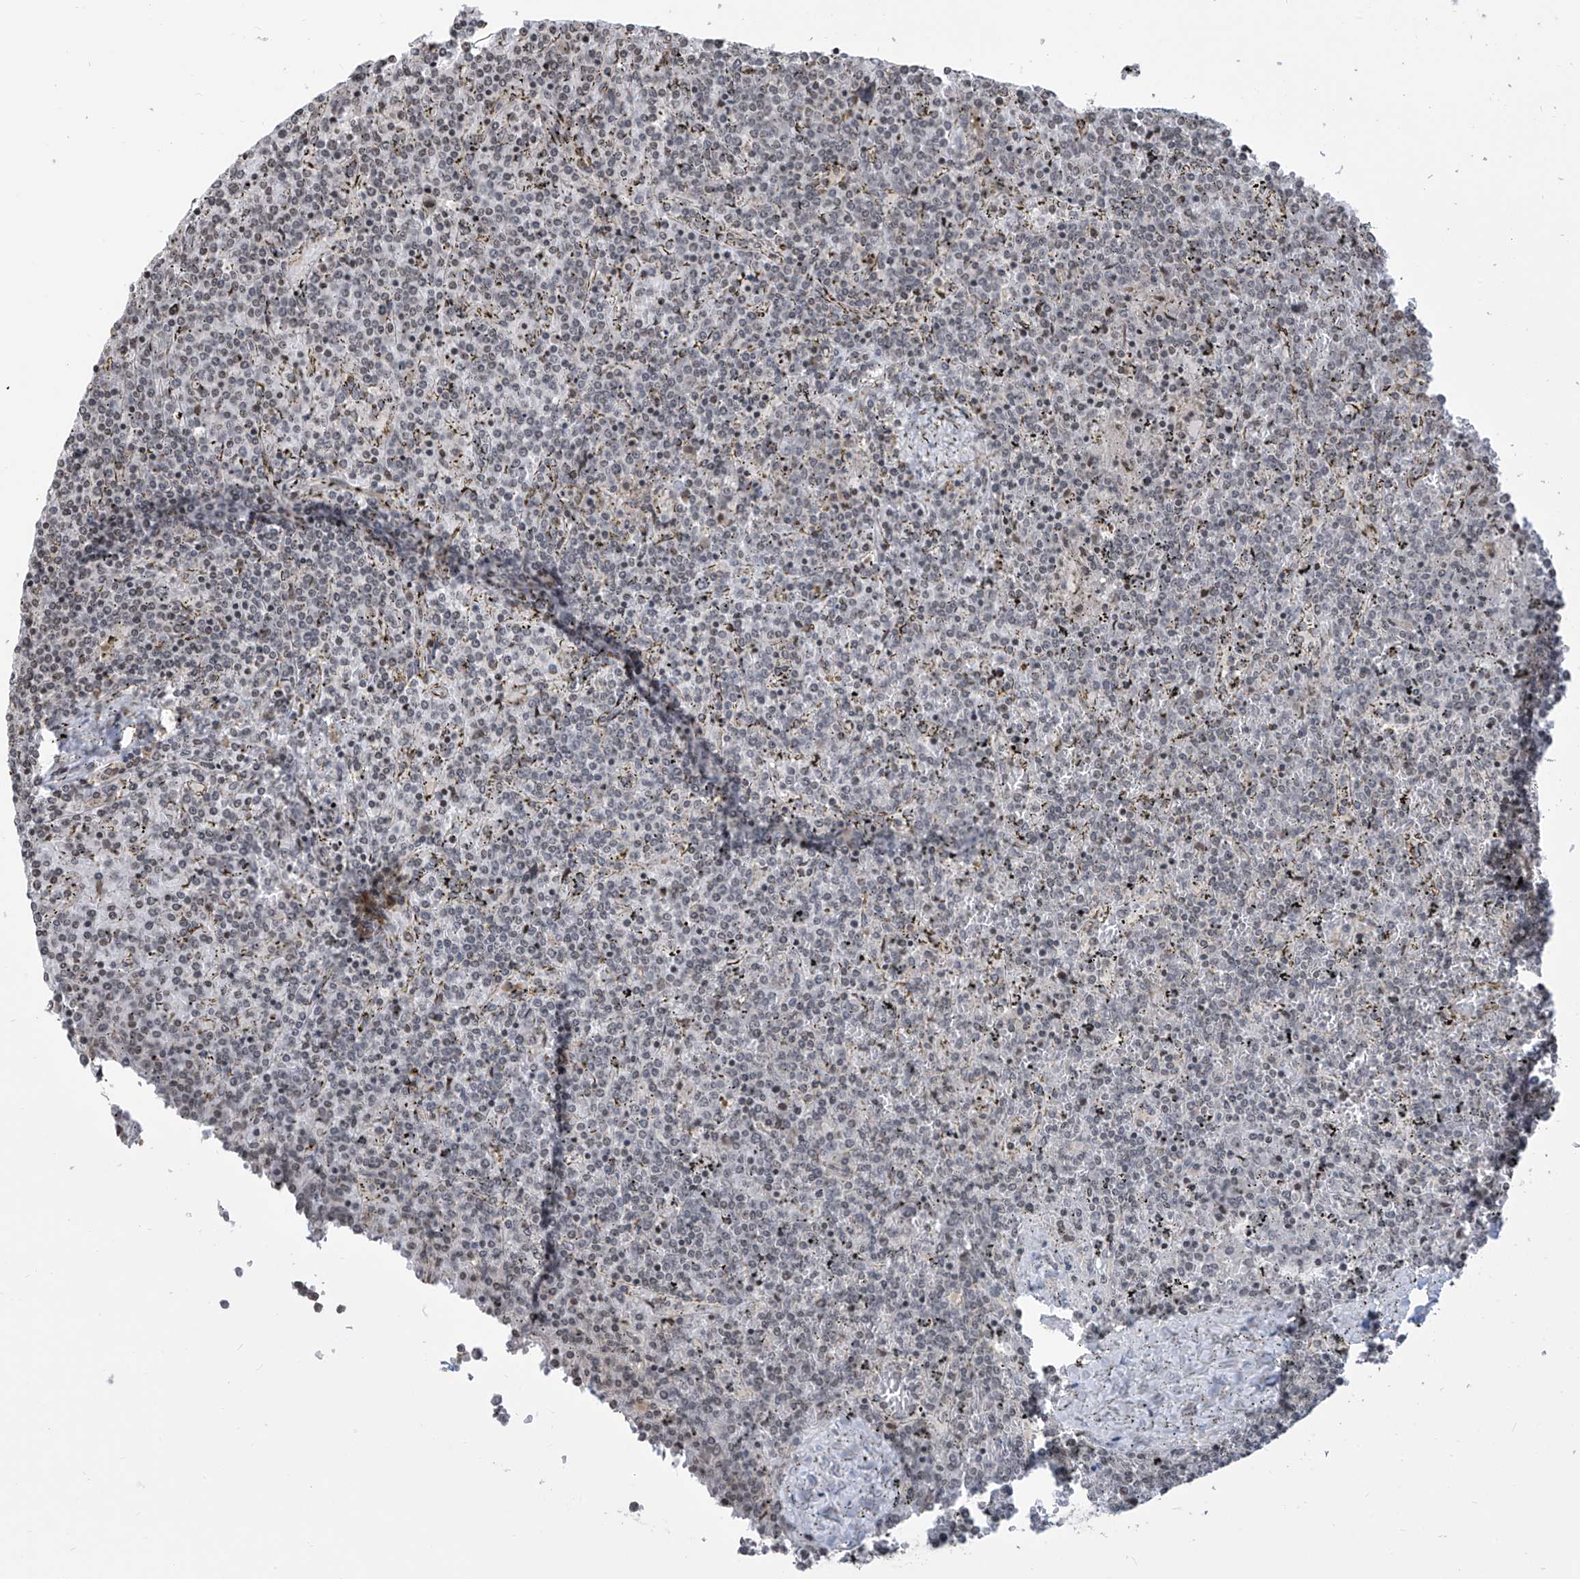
{"staining": {"intensity": "negative", "quantity": "none", "location": "none"}, "tissue": "lymphoma", "cell_type": "Tumor cells", "image_type": "cancer", "snomed": [{"axis": "morphology", "description": "Malignant lymphoma, non-Hodgkin's type, Low grade"}, {"axis": "topography", "description": "Spleen"}], "caption": "IHC of human malignant lymphoma, non-Hodgkin's type (low-grade) shows no staining in tumor cells.", "gene": "METAP1D", "patient": {"sex": "female", "age": 19}}